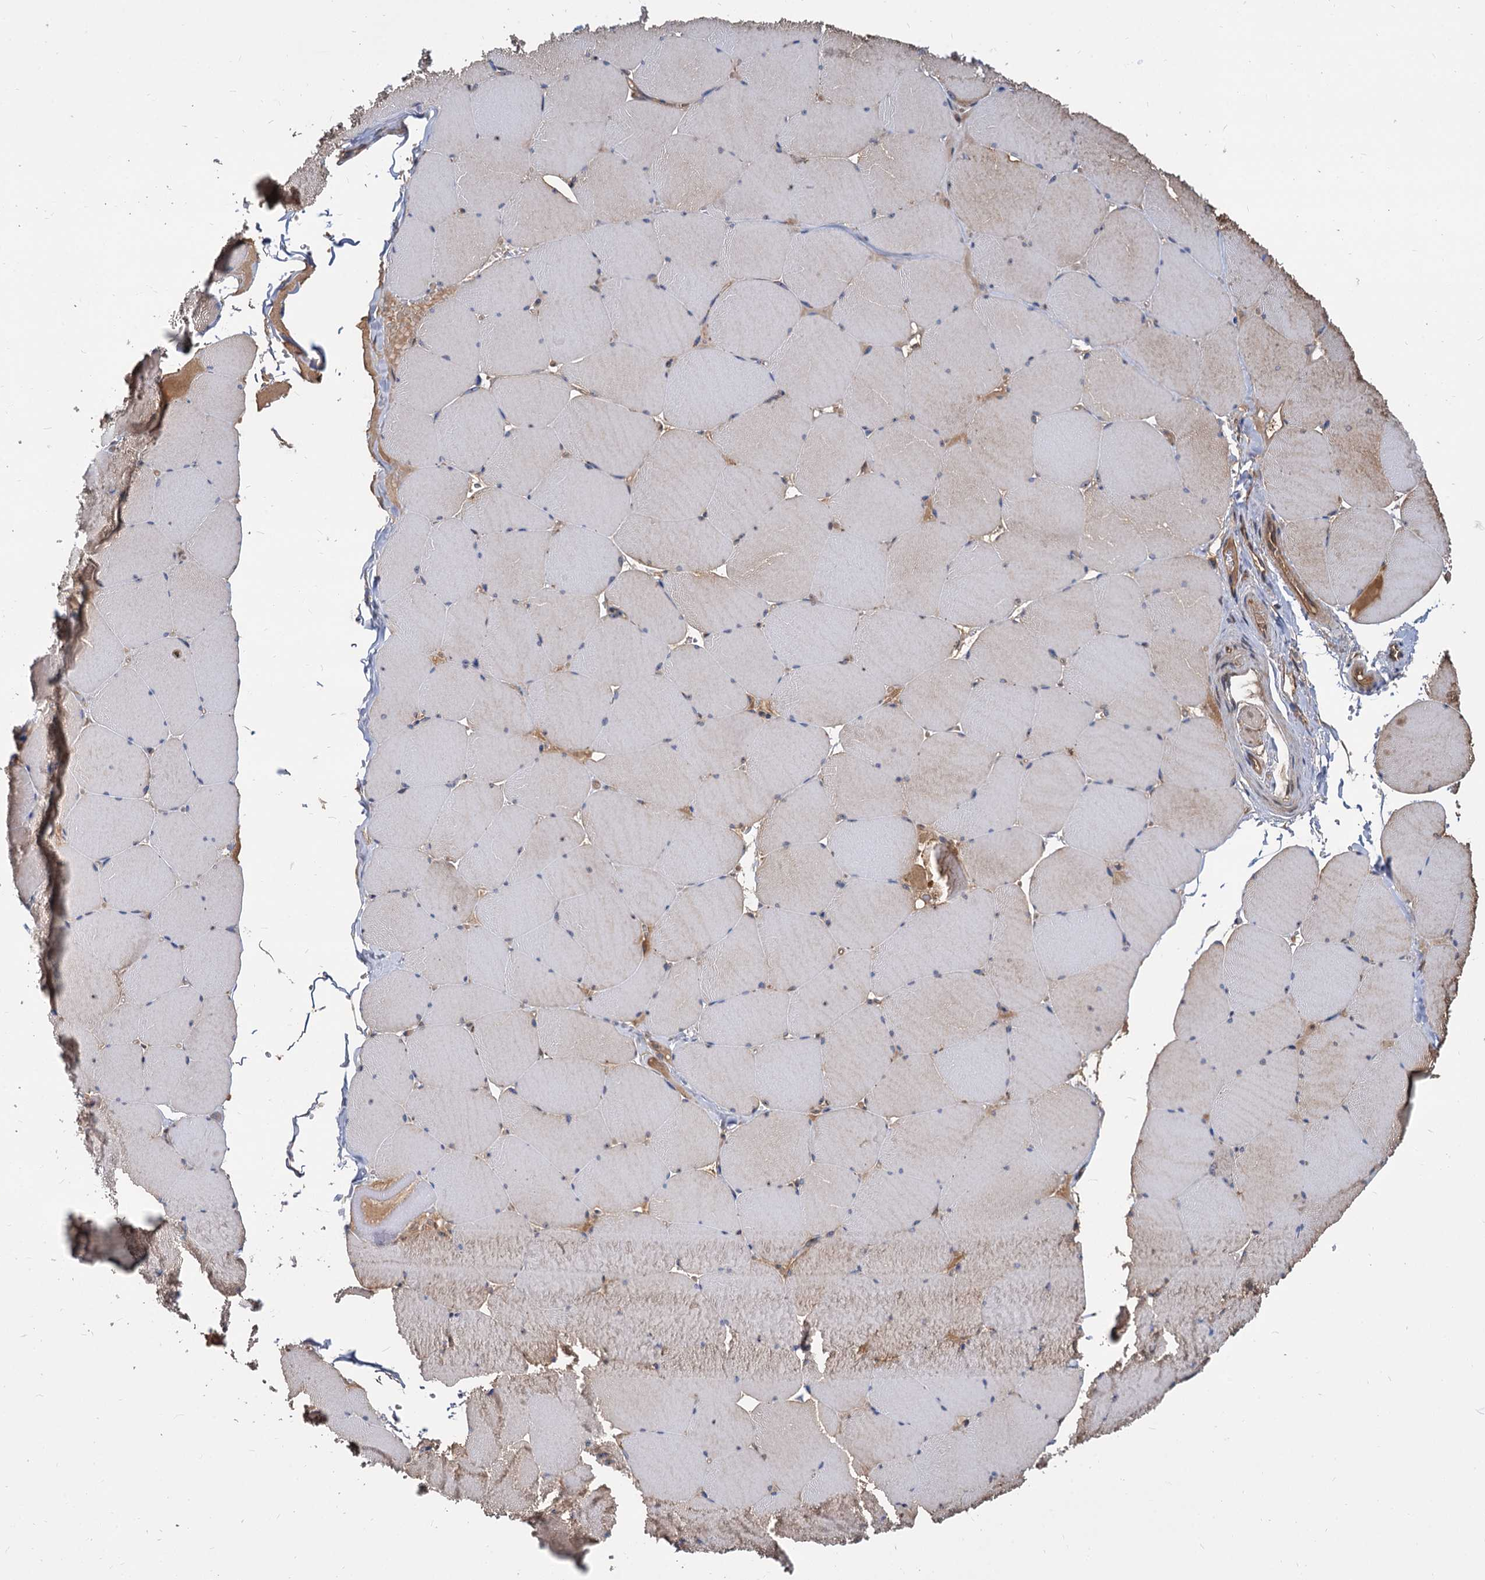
{"staining": {"intensity": "weak", "quantity": "25%-75%", "location": "cytoplasmic/membranous"}, "tissue": "skeletal muscle", "cell_type": "Myocytes", "image_type": "normal", "snomed": [{"axis": "morphology", "description": "Normal tissue, NOS"}, {"axis": "topography", "description": "Skeletal muscle"}, {"axis": "topography", "description": "Head-Neck"}], "caption": "Immunohistochemistry (IHC) photomicrograph of unremarkable skeletal muscle stained for a protein (brown), which displays low levels of weak cytoplasmic/membranous positivity in approximately 25%-75% of myocytes.", "gene": "SNX15", "patient": {"sex": "male", "age": 66}}